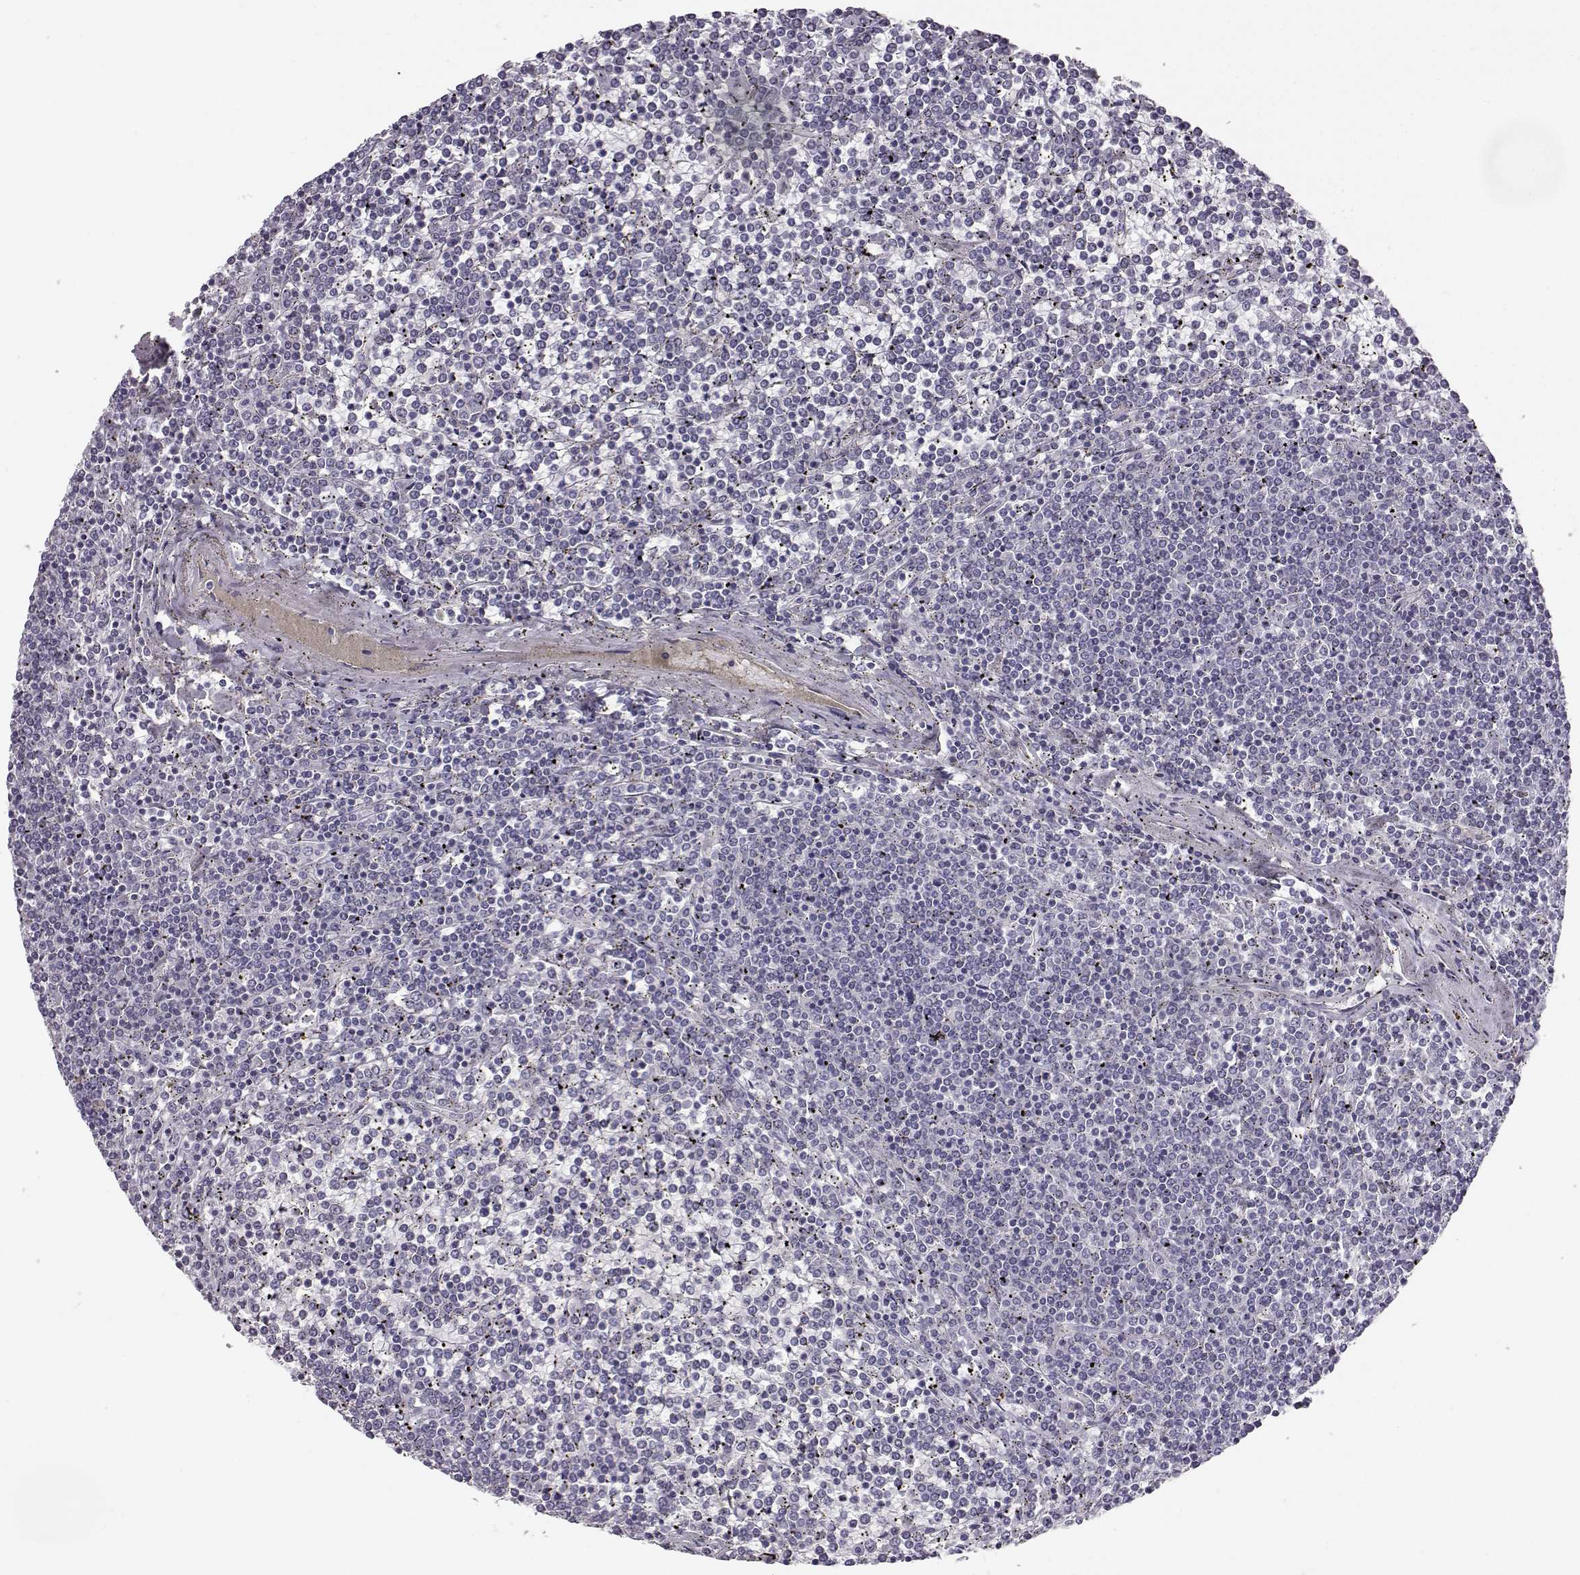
{"staining": {"intensity": "negative", "quantity": "none", "location": "none"}, "tissue": "lymphoma", "cell_type": "Tumor cells", "image_type": "cancer", "snomed": [{"axis": "morphology", "description": "Malignant lymphoma, non-Hodgkin's type, Low grade"}, {"axis": "topography", "description": "Spleen"}], "caption": "Immunohistochemical staining of malignant lymphoma, non-Hodgkin's type (low-grade) demonstrates no significant expression in tumor cells.", "gene": "MYCBPAP", "patient": {"sex": "female", "age": 19}}